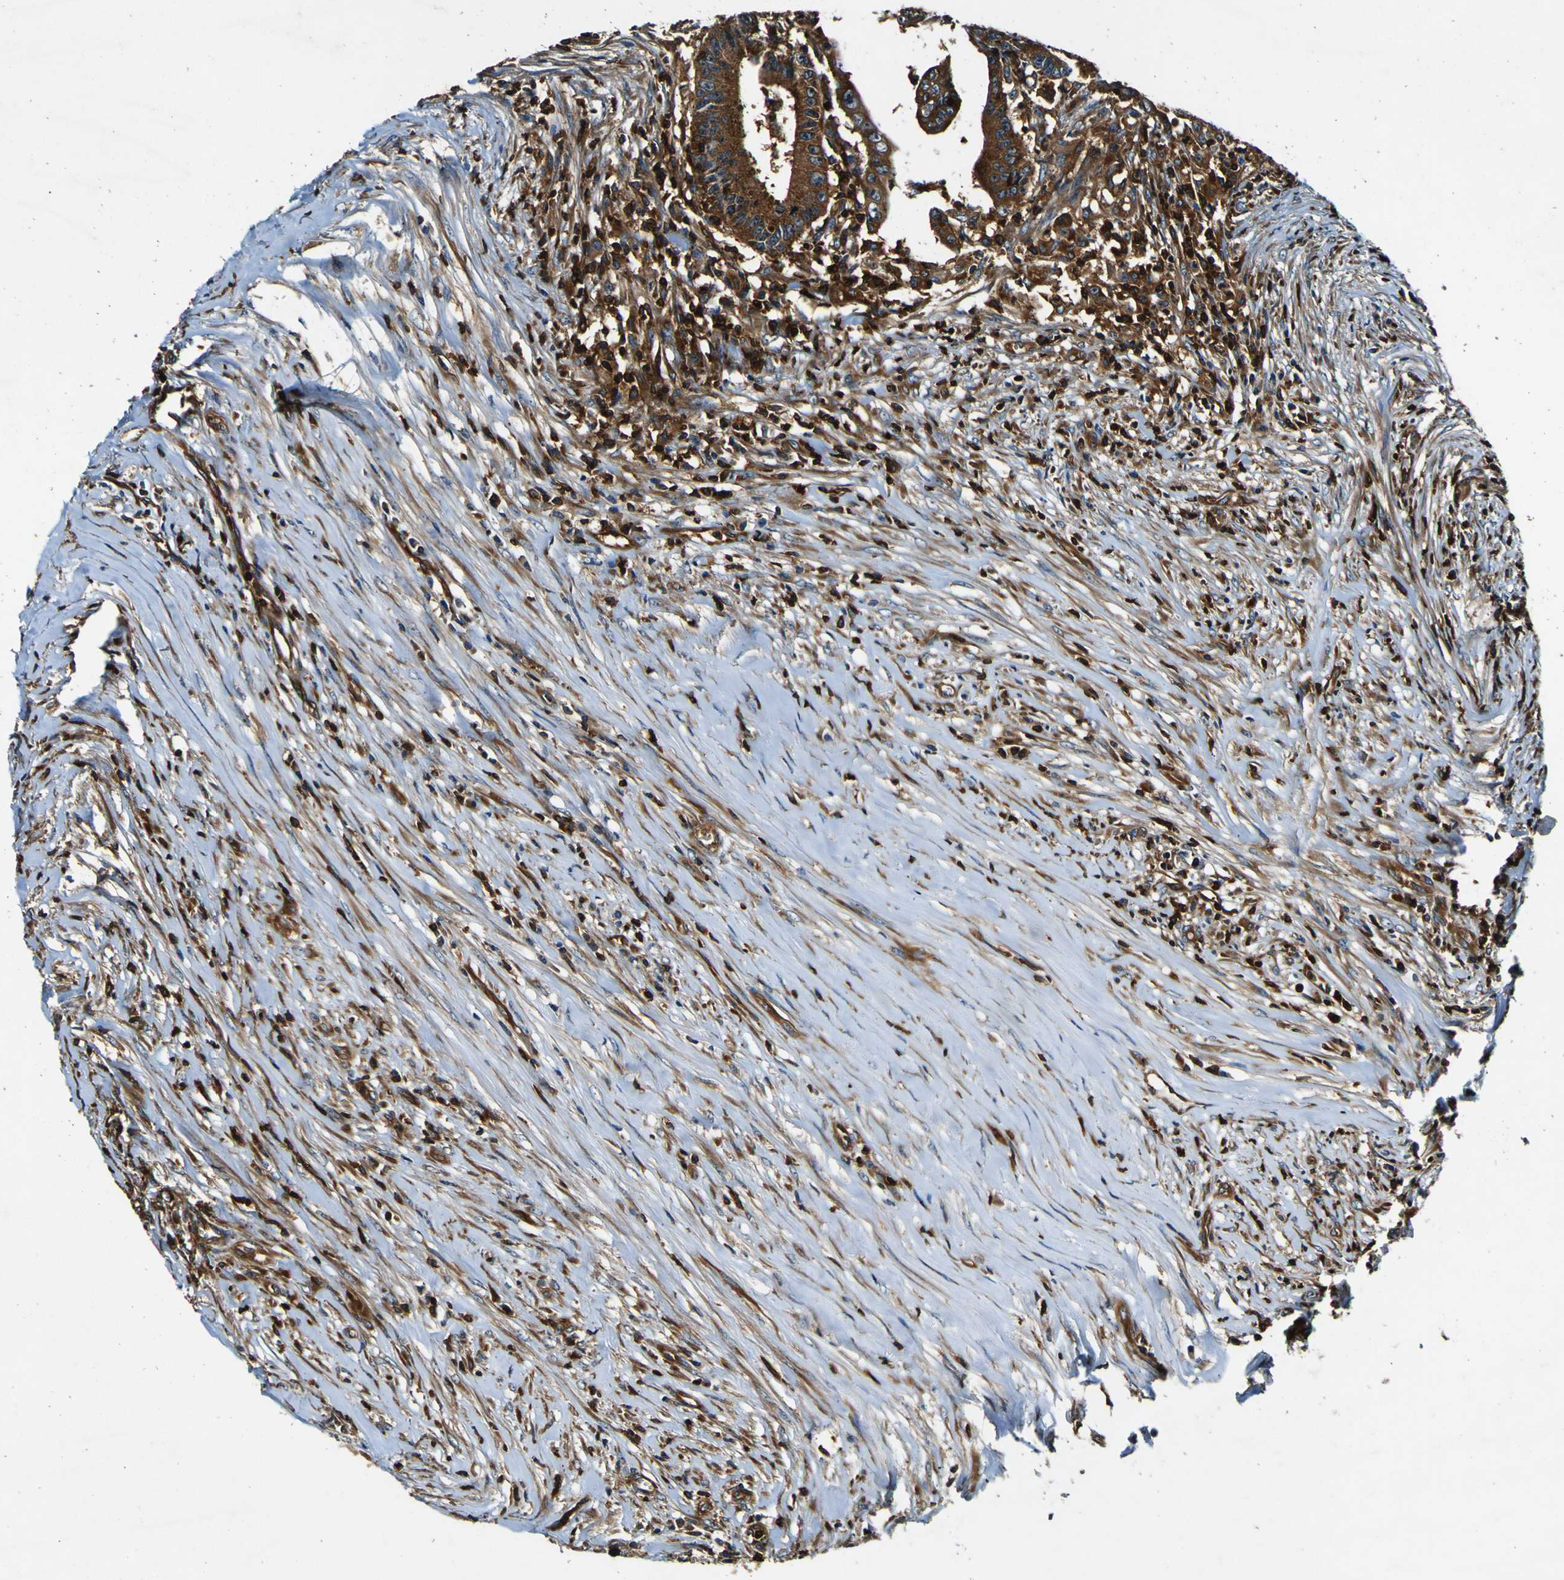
{"staining": {"intensity": "strong", "quantity": ">75%", "location": "cytoplasmic/membranous"}, "tissue": "colorectal cancer", "cell_type": "Tumor cells", "image_type": "cancer", "snomed": [{"axis": "morphology", "description": "Adenocarcinoma, NOS"}, {"axis": "topography", "description": "Colon"}], "caption": "Strong cytoplasmic/membranous staining for a protein is seen in about >75% of tumor cells of colorectal cancer using immunohistochemistry.", "gene": "RHOT2", "patient": {"sex": "male", "age": 45}}